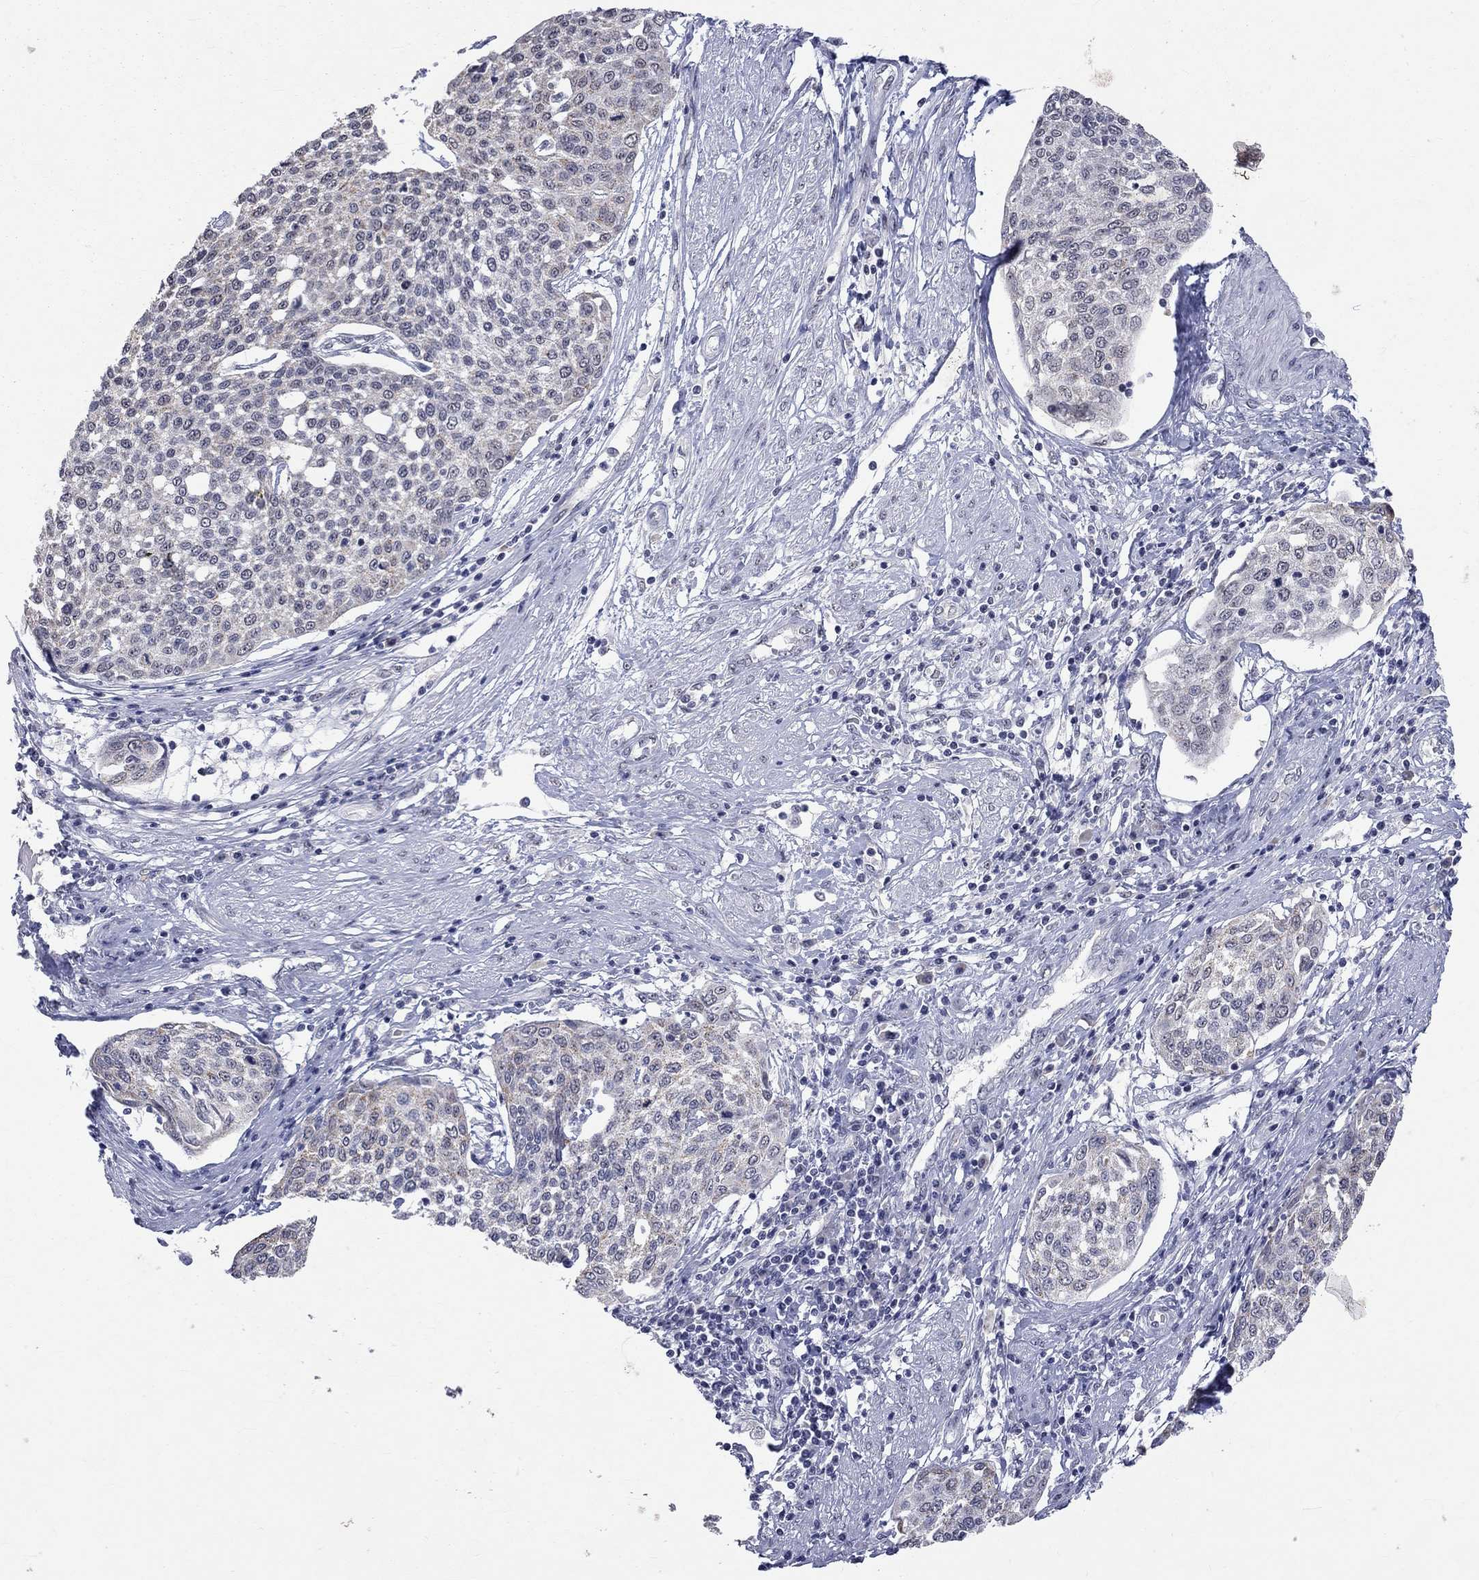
{"staining": {"intensity": "negative", "quantity": "none", "location": "none"}, "tissue": "cervical cancer", "cell_type": "Tumor cells", "image_type": "cancer", "snomed": [{"axis": "morphology", "description": "Squamous cell carcinoma, NOS"}, {"axis": "topography", "description": "Cervix"}], "caption": "DAB (3,3'-diaminobenzidine) immunohistochemical staining of cervical squamous cell carcinoma demonstrates no significant expression in tumor cells. (DAB (3,3'-diaminobenzidine) IHC with hematoxylin counter stain).", "gene": "TMEM143", "patient": {"sex": "female", "age": 34}}